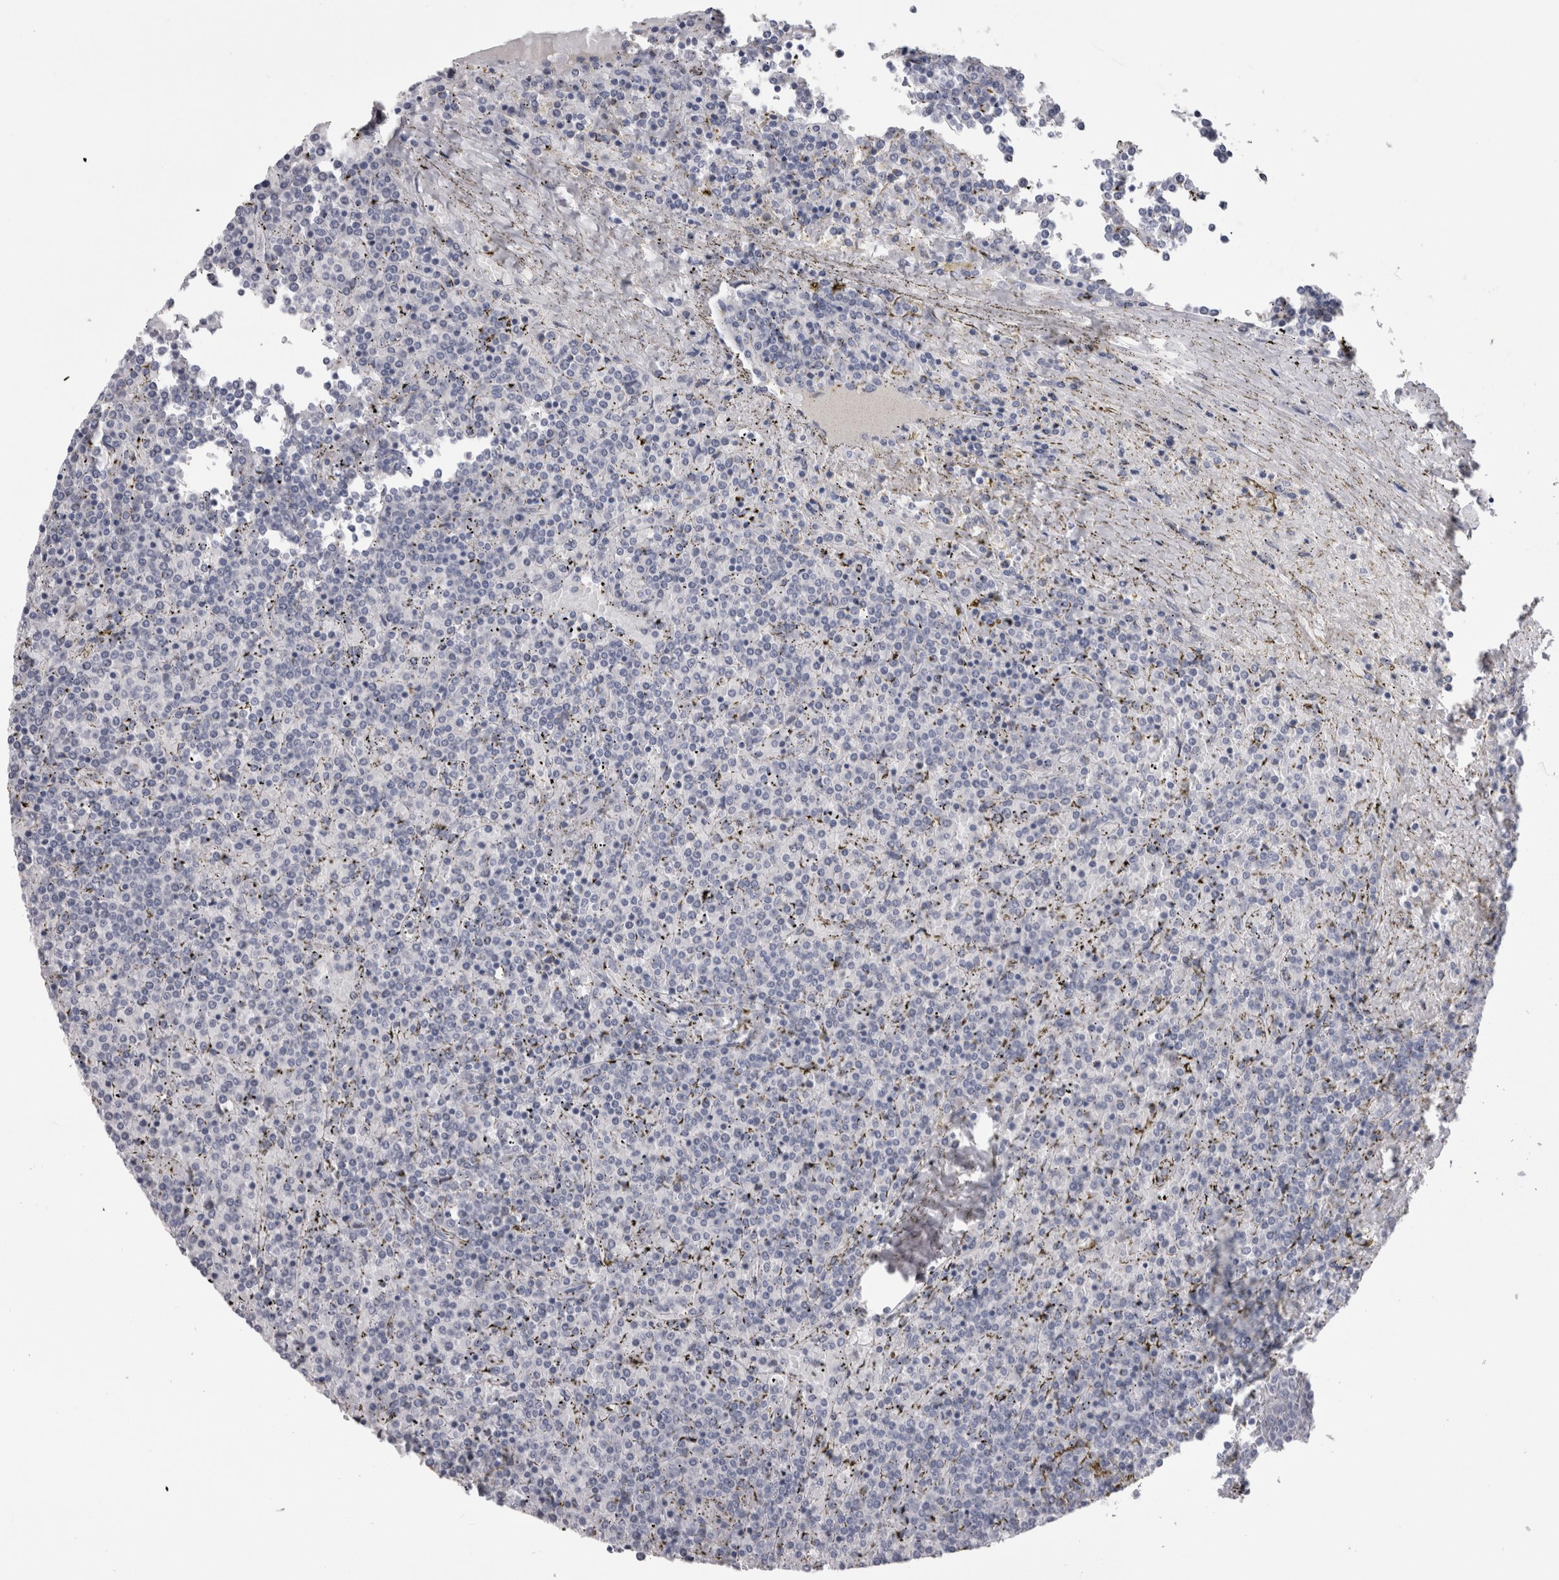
{"staining": {"intensity": "negative", "quantity": "none", "location": "none"}, "tissue": "lymphoma", "cell_type": "Tumor cells", "image_type": "cancer", "snomed": [{"axis": "morphology", "description": "Malignant lymphoma, non-Hodgkin's type, Low grade"}, {"axis": "topography", "description": "Spleen"}], "caption": "Immunohistochemical staining of human lymphoma demonstrates no significant expression in tumor cells.", "gene": "MSMB", "patient": {"sex": "female", "age": 19}}